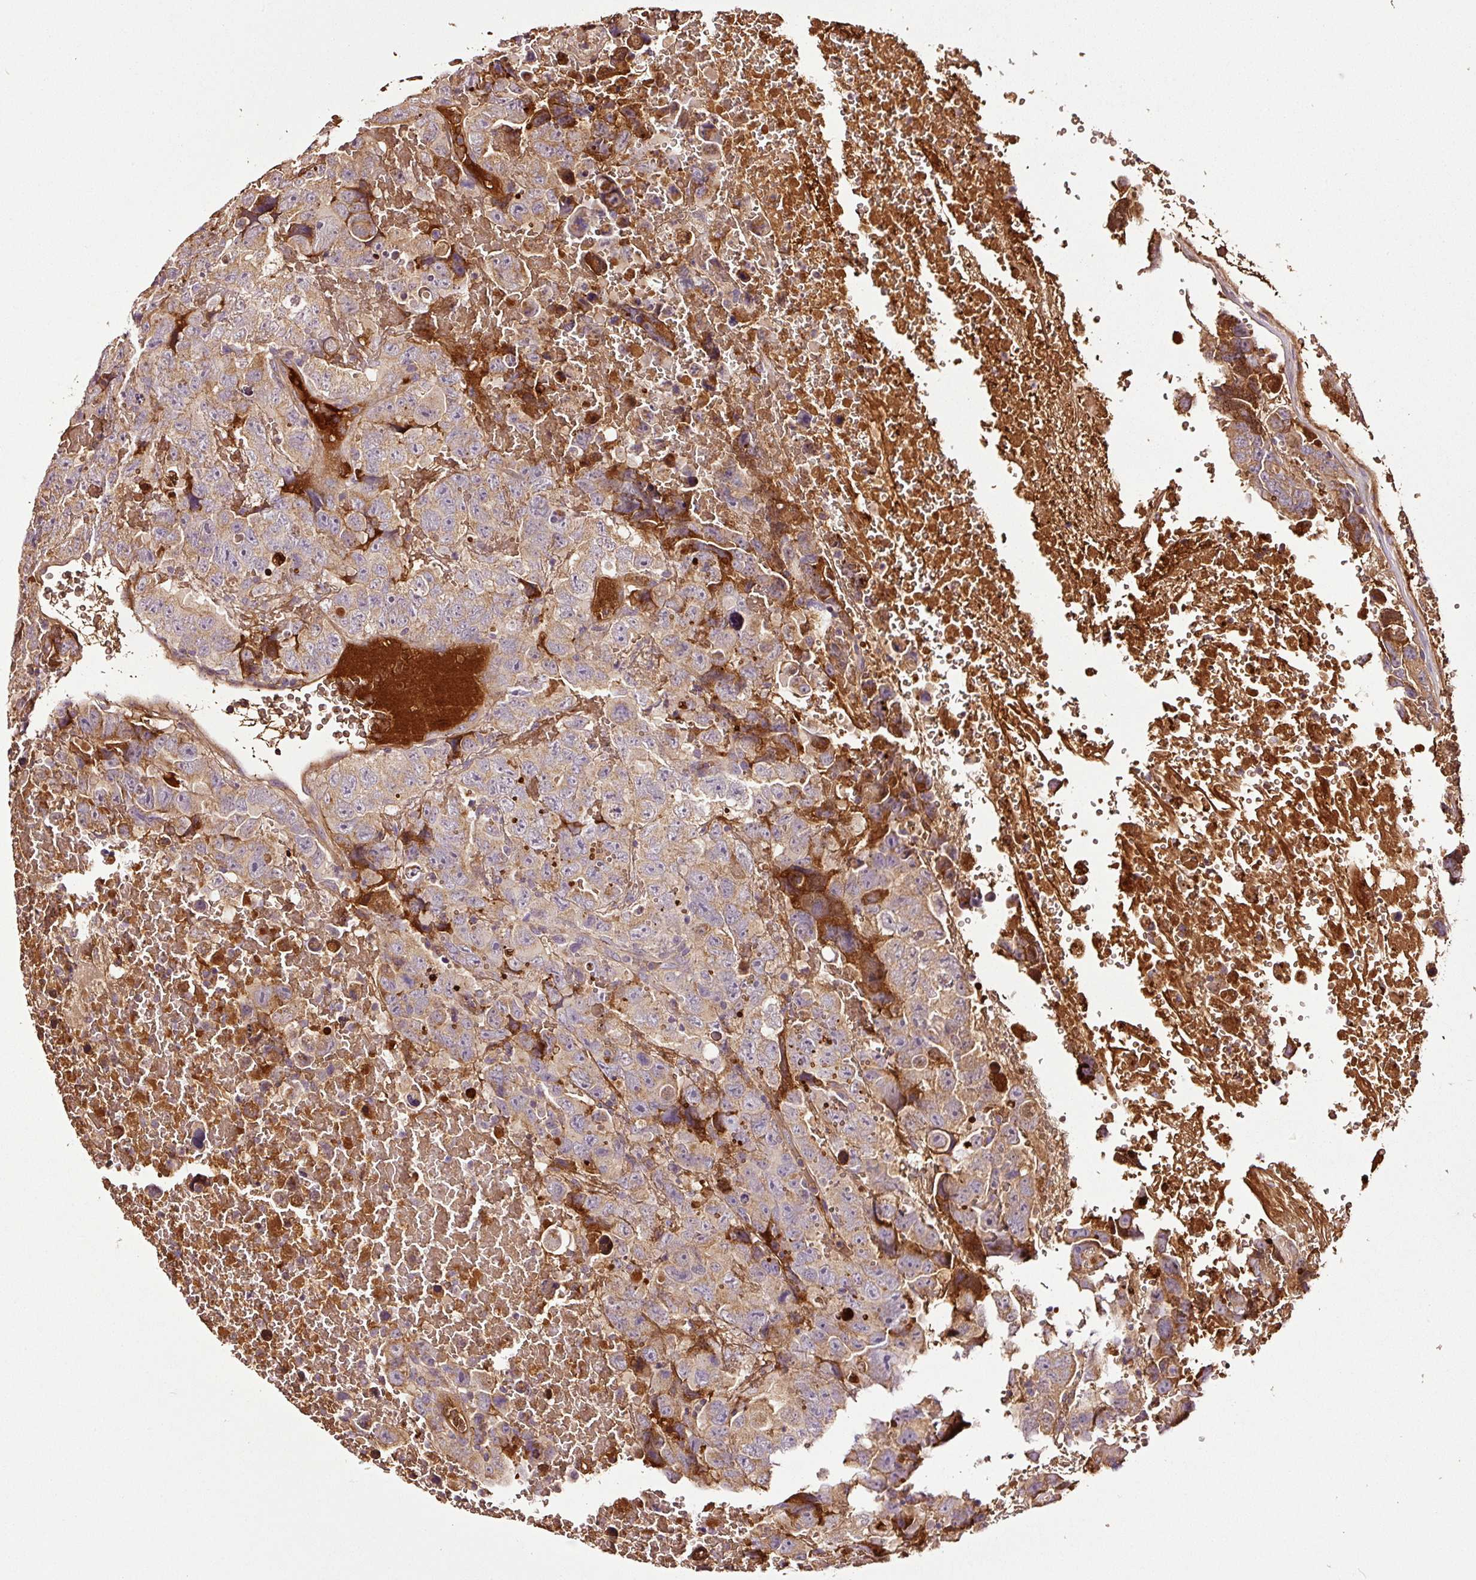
{"staining": {"intensity": "moderate", "quantity": "25%-75%", "location": "cytoplasmic/membranous"}, "tissue": "testis cancer", "cell_type": "Tumor cells", "image_type": "cancer", "snomed": [{"axis": "morphology", "description": "Carcinoma, Embryonal, NOS"}, {"axis": "topography", "description": "Testis"}], "caption": "A brown stain labels moderate cytoplasmic/membranous positivity of a protein in human testis cancer (embryonal carcinoma) tumor cells. (DAB IHC, brown staining for protein, blue staining for nuclei).", "gene": "PGLYRP2", "patient": {"sex": "male", "age": 45}}